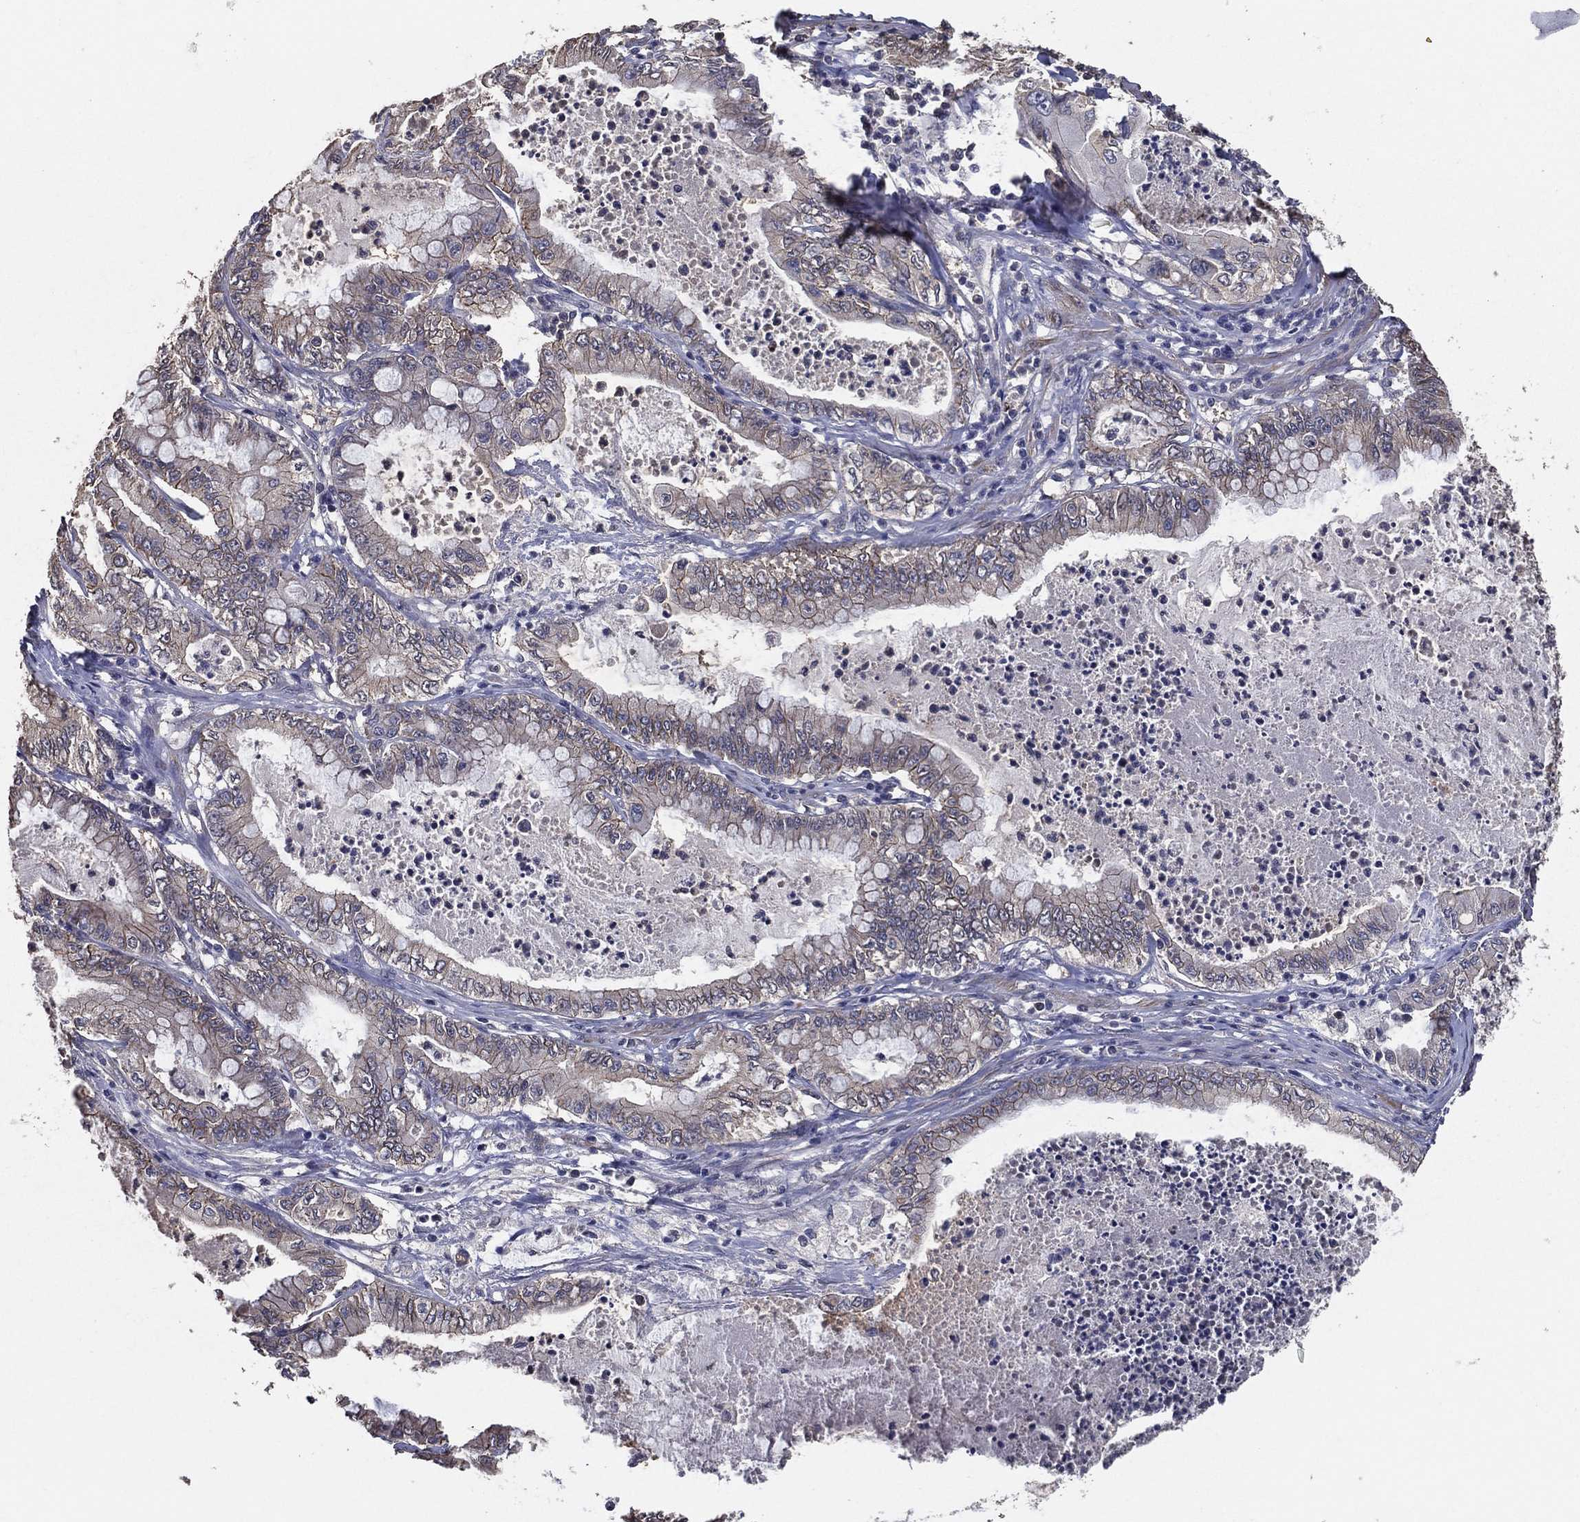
{"staining": {"intensity": "moderate", "quantity": "<25%", "location": "cytoplasmic/membranous"}, "tissue": "pancreatic cancer", "cell_type": "Tumor cells", "image_type": "cancer", "snomed": [{"axis": "morphology", "description": "Adenocarcinoma, NOS"}, {"axis": "topography", "description": "Pancreas"}], "caption": "Immunohistochemical staining of human pancreatic cancer (adenocarcinoma) displays low levels of moderate cytoplasmic/membranous positivity in about <25% of tumor cells.", "gene": "PCNT", "patient": {"sex": "male", "age": 71}}